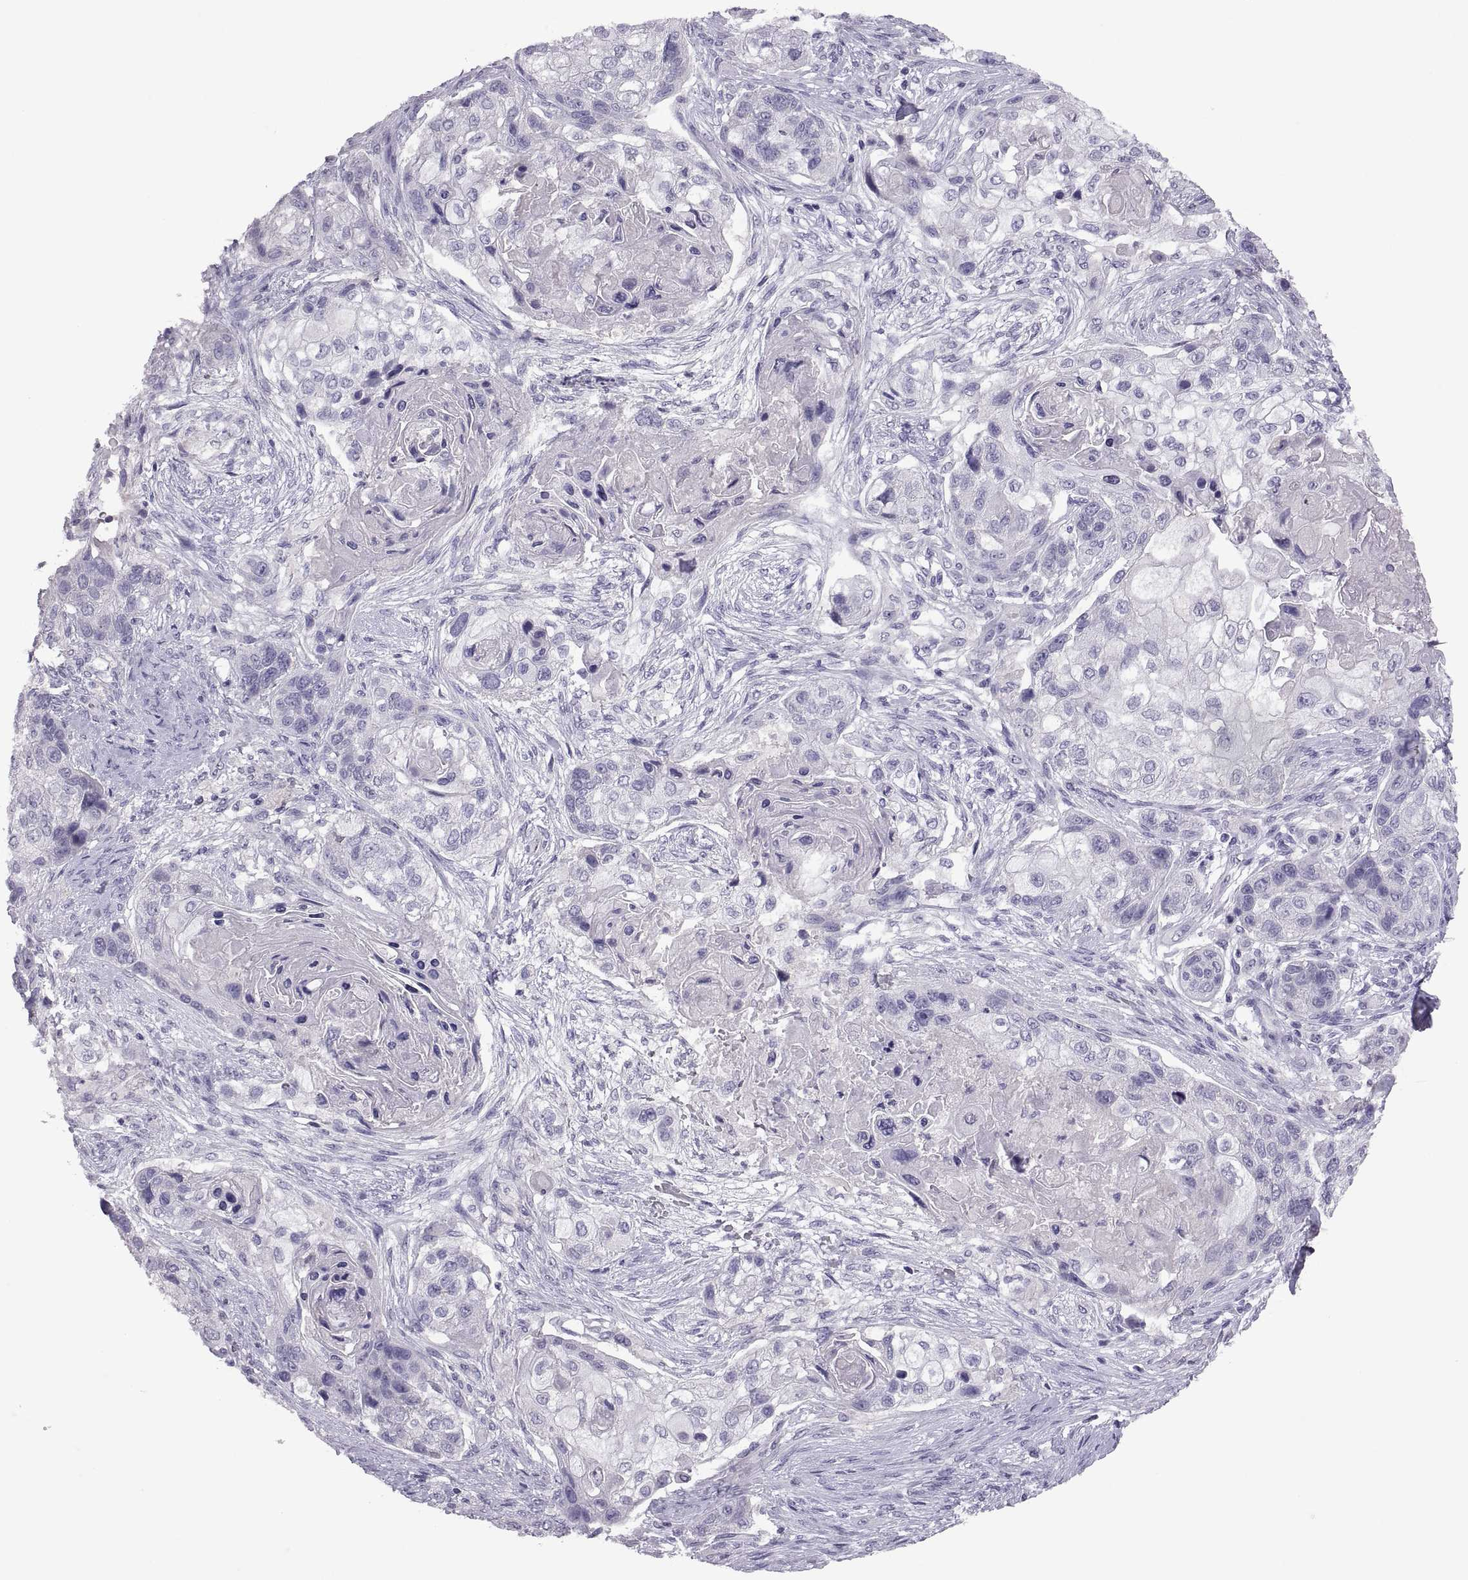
{"staining": {"intensity": "negative", "quantity": "none", "location": "none"}, "tissue": "lung cancer", "cell_type": "Tumor cells", "image_type": "cancer", "snomed": [{"axis": "morphology", "description": "Squamous cell carcinoma, NOS"}, {"axis": "topography", "description": "Lung"}], "caption": "Immunohistochemistry image of neoplastic tissue: lung cancer (squamous cell carcinoma) stained with DAB (3,3'-diaminobenzidine) exhibits no significant protein staining in tumor cells. (DAB (3,3'-diaminobenzidine) IHC visualized using brightfield microscopy, high magnification).", "gene": "TBX19", "patient": {"sex": "male", "age": 69}}